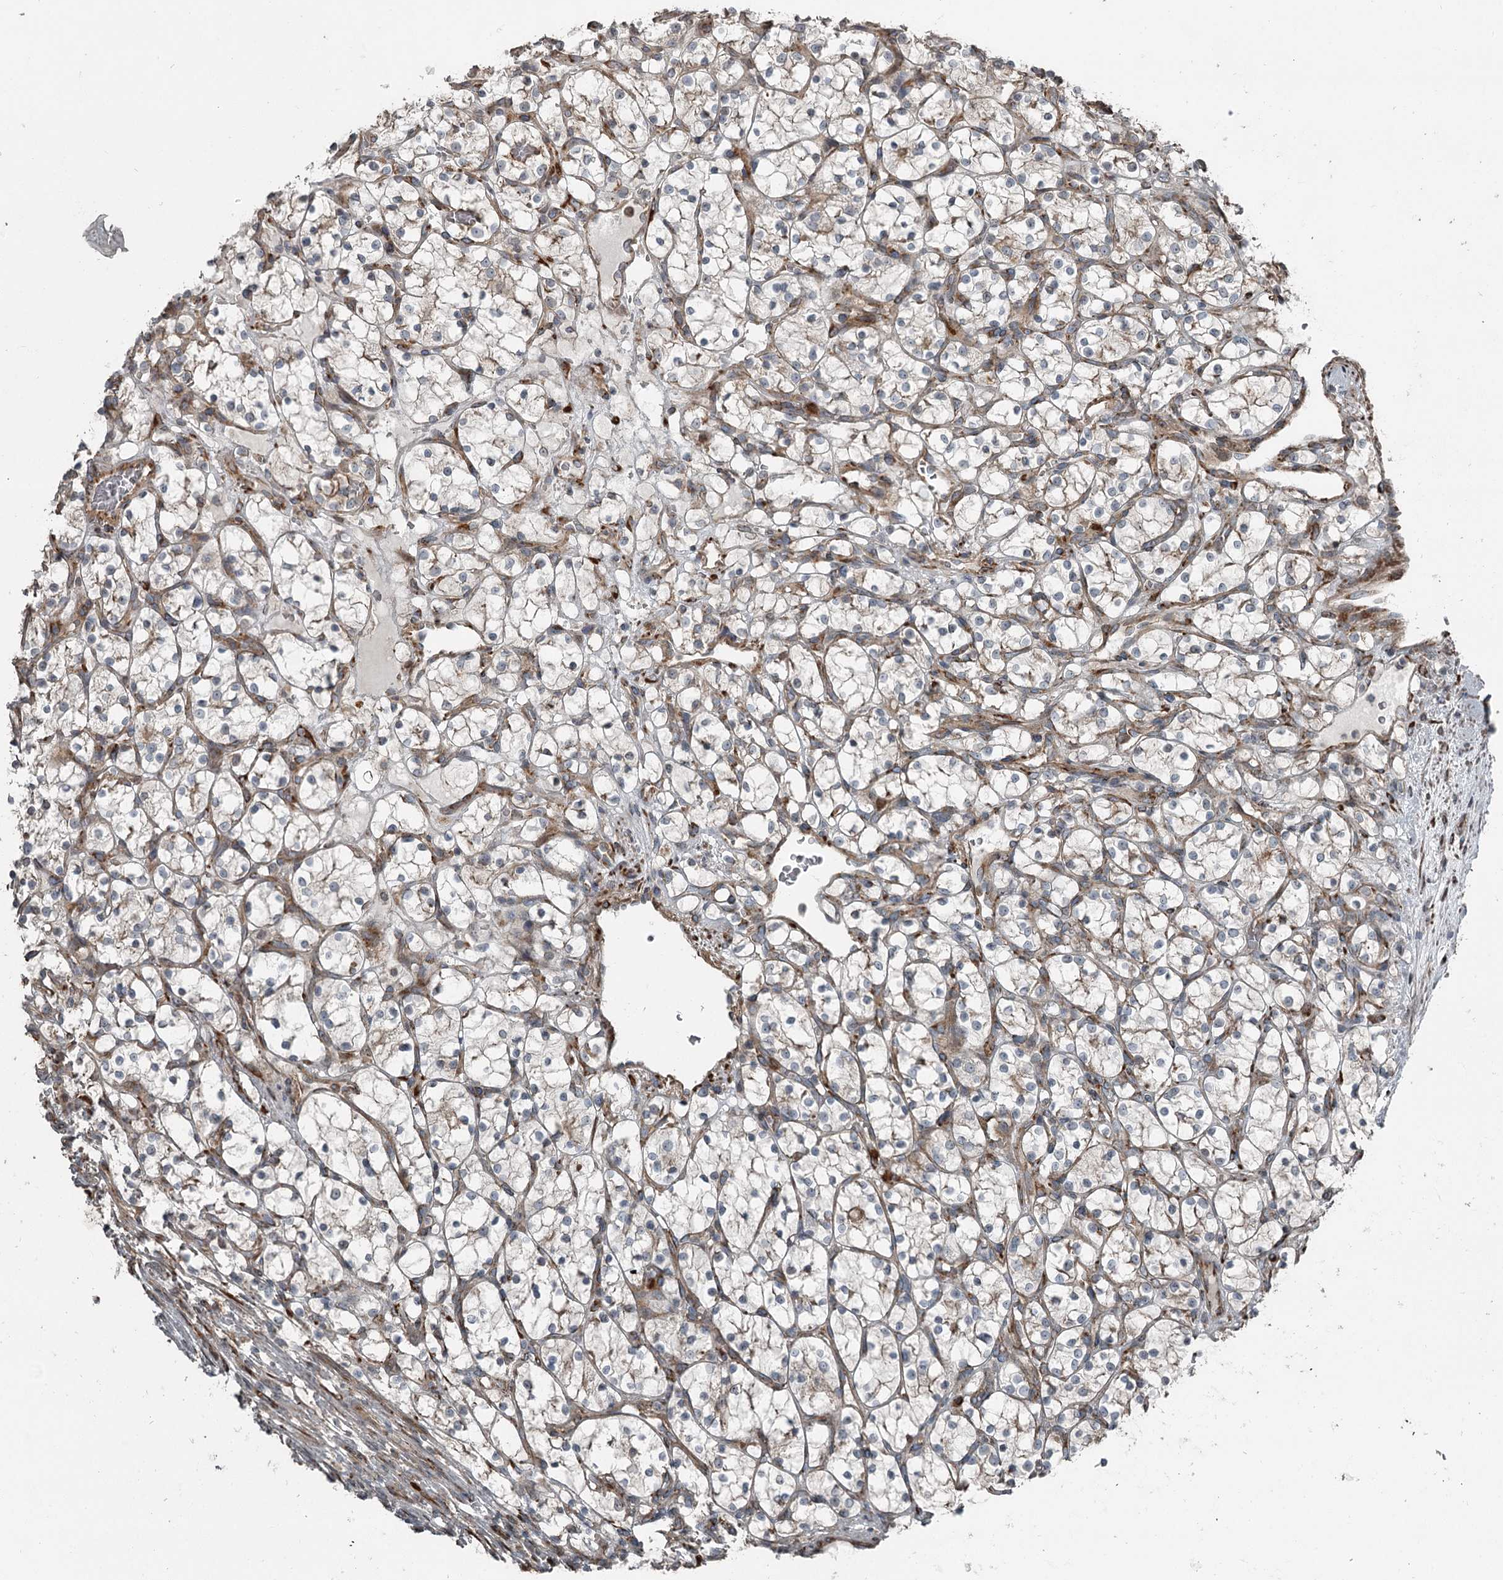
{"staining": {"intensity": "negative", "quantity": "none", "location": "none"}, "tissue": "renal cancer", "cell_type": "Tumor cells", "image_type": "cancer", "snomed": [{"axis": "morphology", "description": "Adenocarcinoma, NOS"}, {"axis": "topography", "description": "Kidney"}], "caption": "IHC histopathology image of neoplastic tissue: human renal cancer stained with DAB shows no significant protein positivity in tumor cells.", "gene": "RASSF8", "patient": {"sex": "female", "age": 69}}